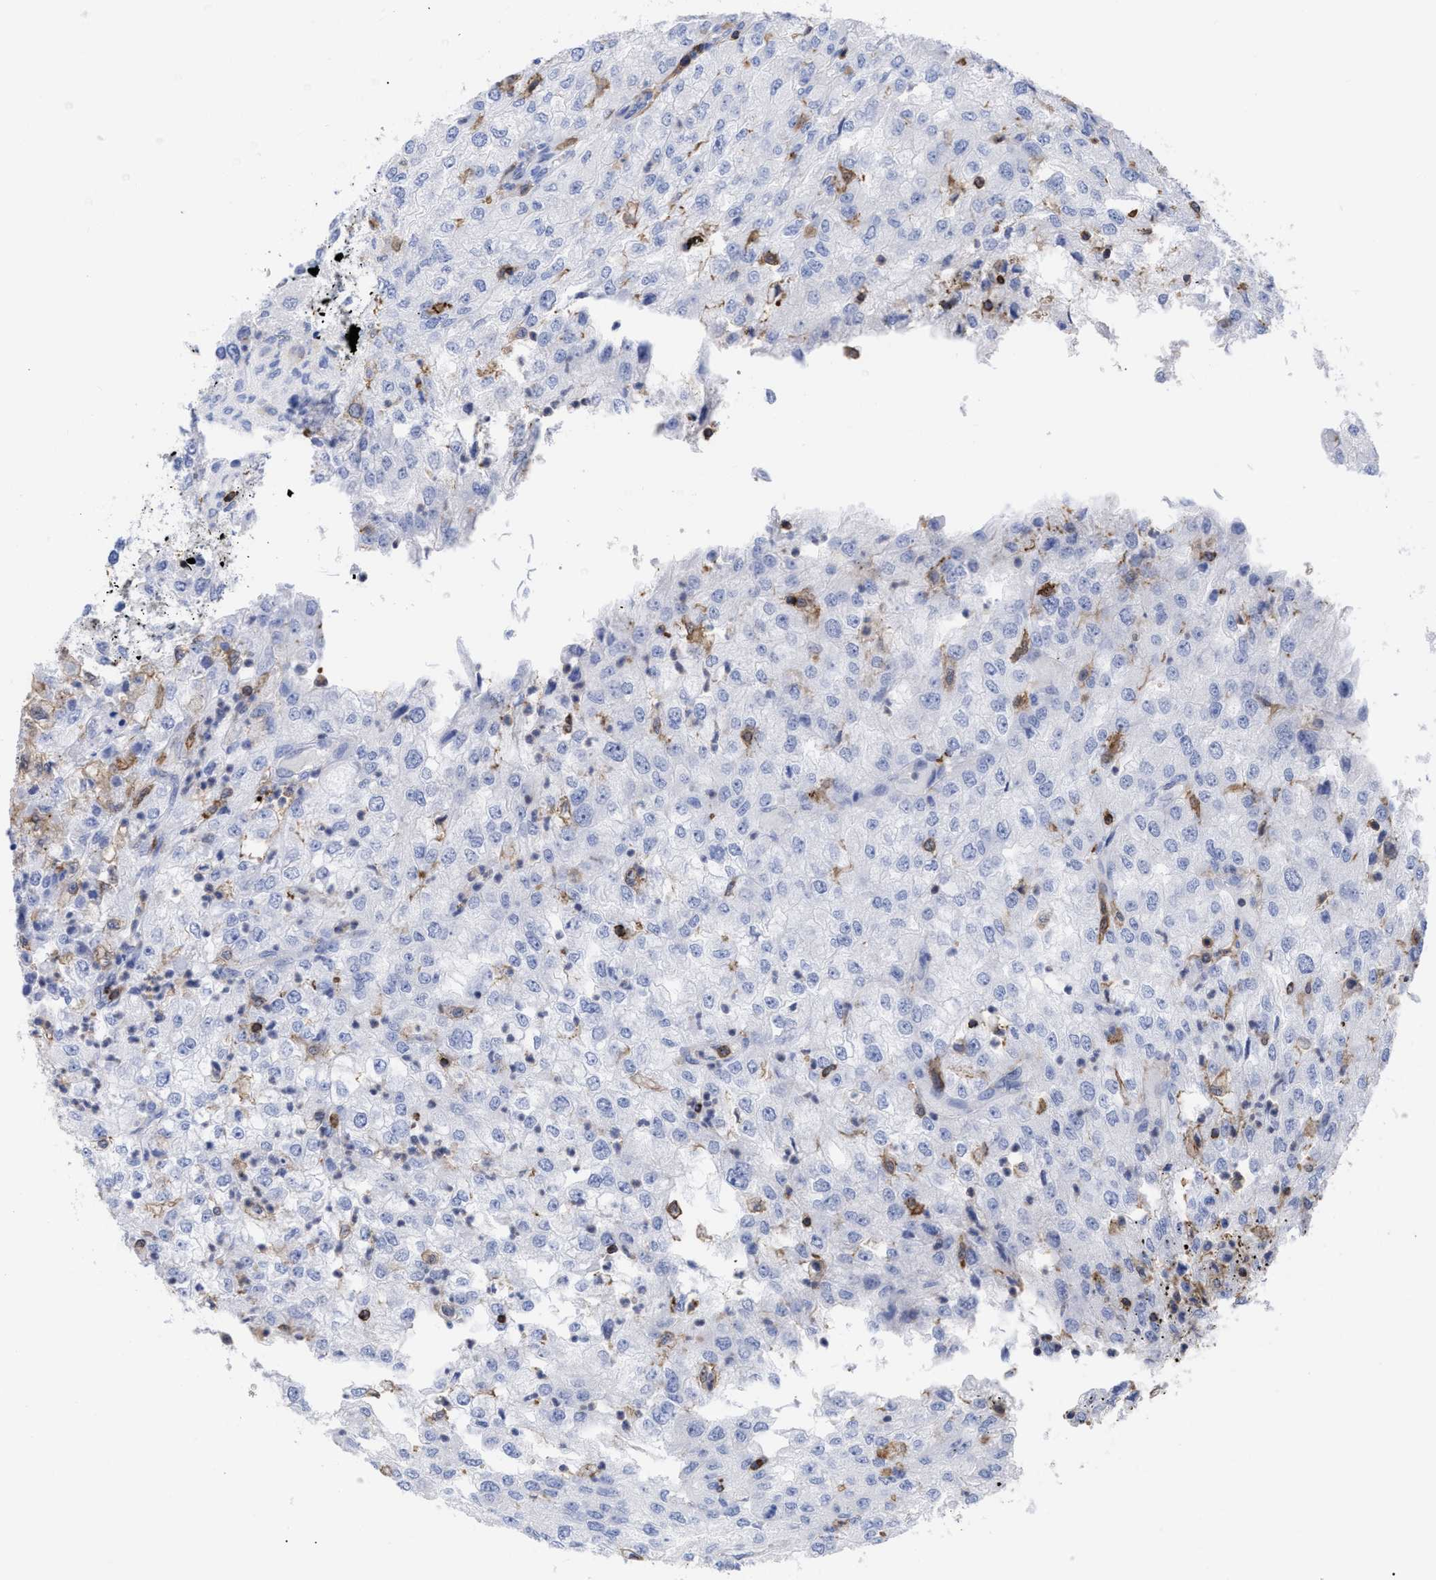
{"staining": {"intensity": "negative", "quantity": "none", "location": "none"}, "tissue": "renal cancer", "cell_type": "Tumor cells", "image_type": "cancer", "snomed": [{"axis": "morphology", "description": "Adenocarcinoma, NOS"}, {"axis": "topography", "description": "Kidney"}], "caption": "Photomicrograph shows no significant protein staining in tumor cells of renal cancer. (Brightfield microscopy of DAB (3,3'-diaminobenzidine) immunohistochemistry at high magnification).", "gene": "HCLS1", "patient": {"sex": "female", "age": 54}}